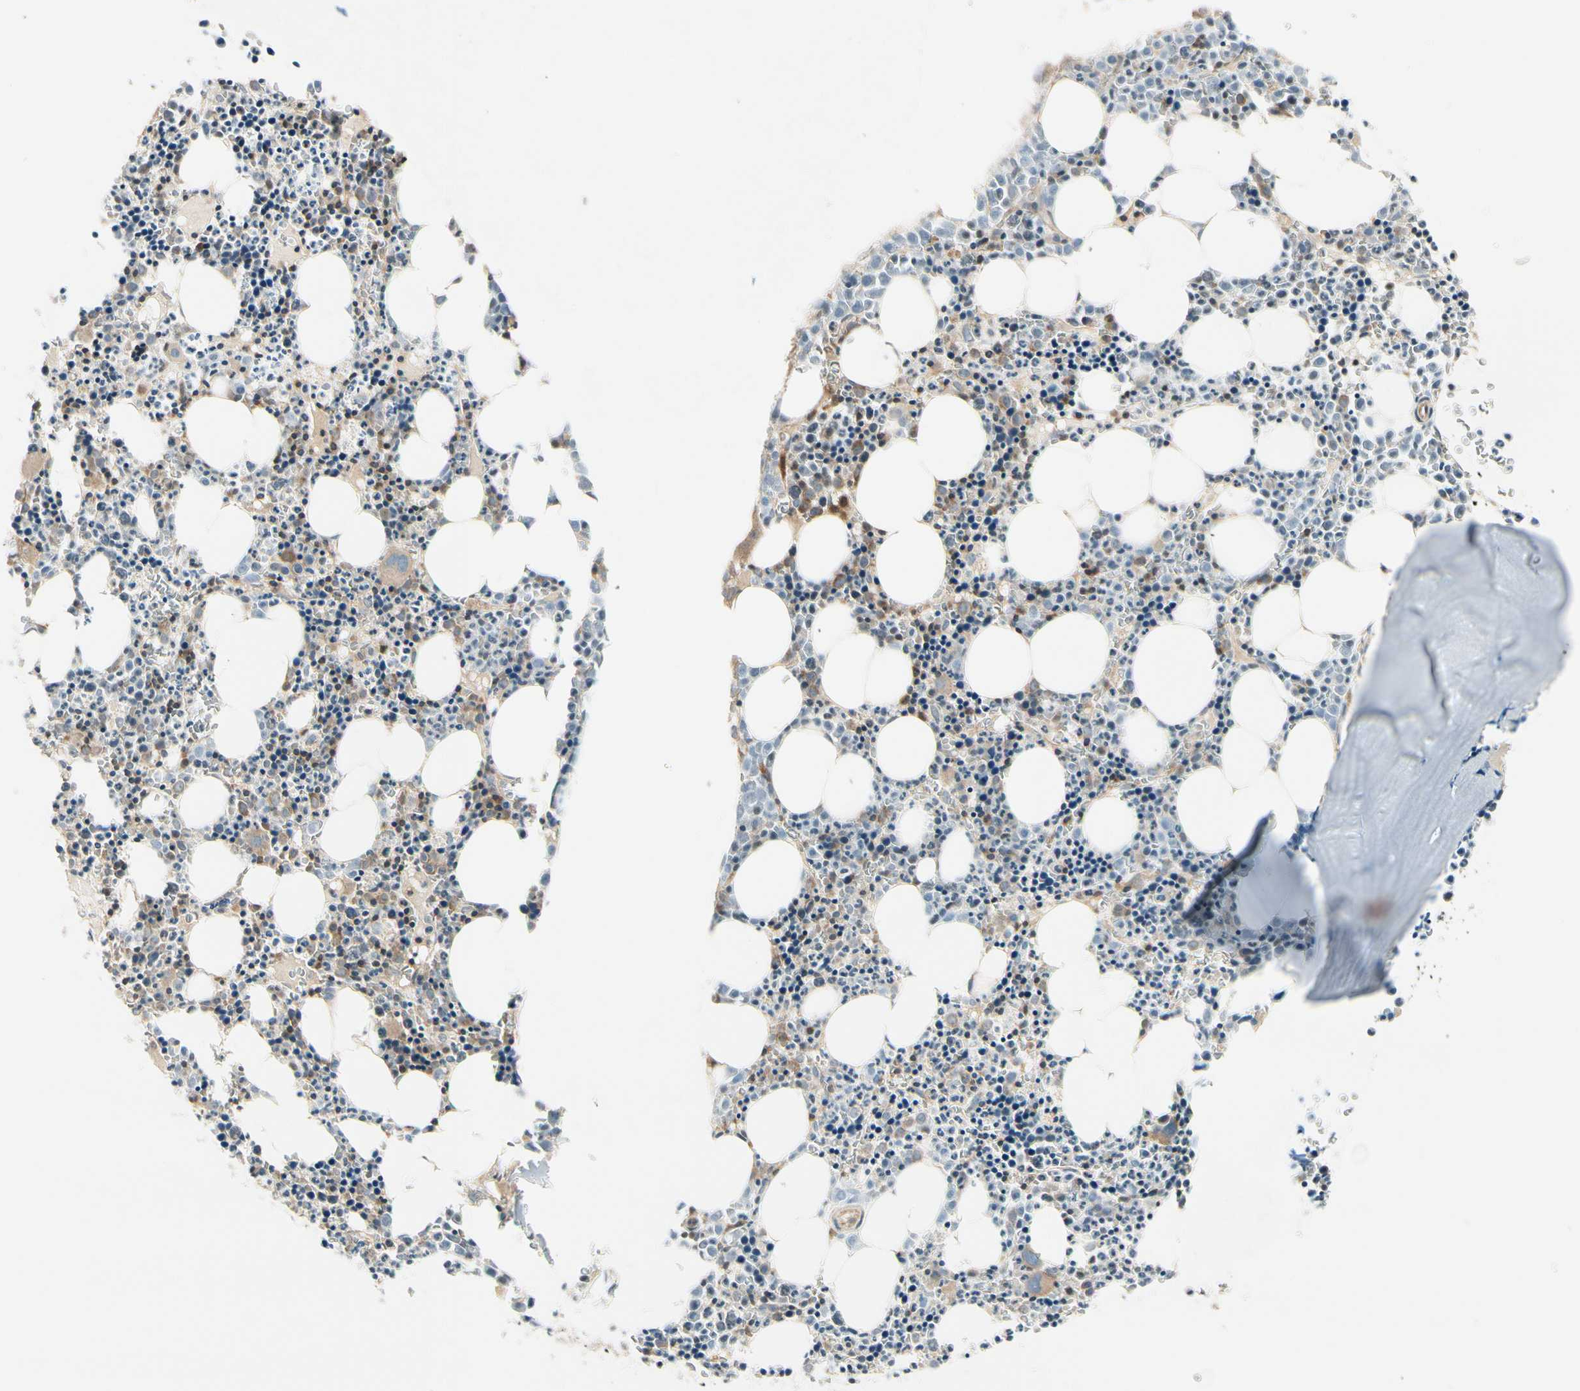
{"staining": {"intensity": "weak", "quantity": ">75%", "location": "cytoplasmic/membranous"}, "tissue": "bone marrow", "cell_type": "Hematopoietic cells", "image_type": "normal", "snomed": [{"axis": "morphology", "description": "Normal tissue, NOS"}, {"axis": "morphology", "description": "Inflammation, NOS"}, {"axis": "topography", "description": "Bone marrow"}], "caption": "Immunohistochemistry (DAB (3,3'-diaminobenzidine)) staining of normal bone marrow shows weak cytoplasmic/membranous protein expression in approximately >75% of hematopoietic cells.", "gene": "OXSR1", "patient": {"sex": "female", "age": 17}}